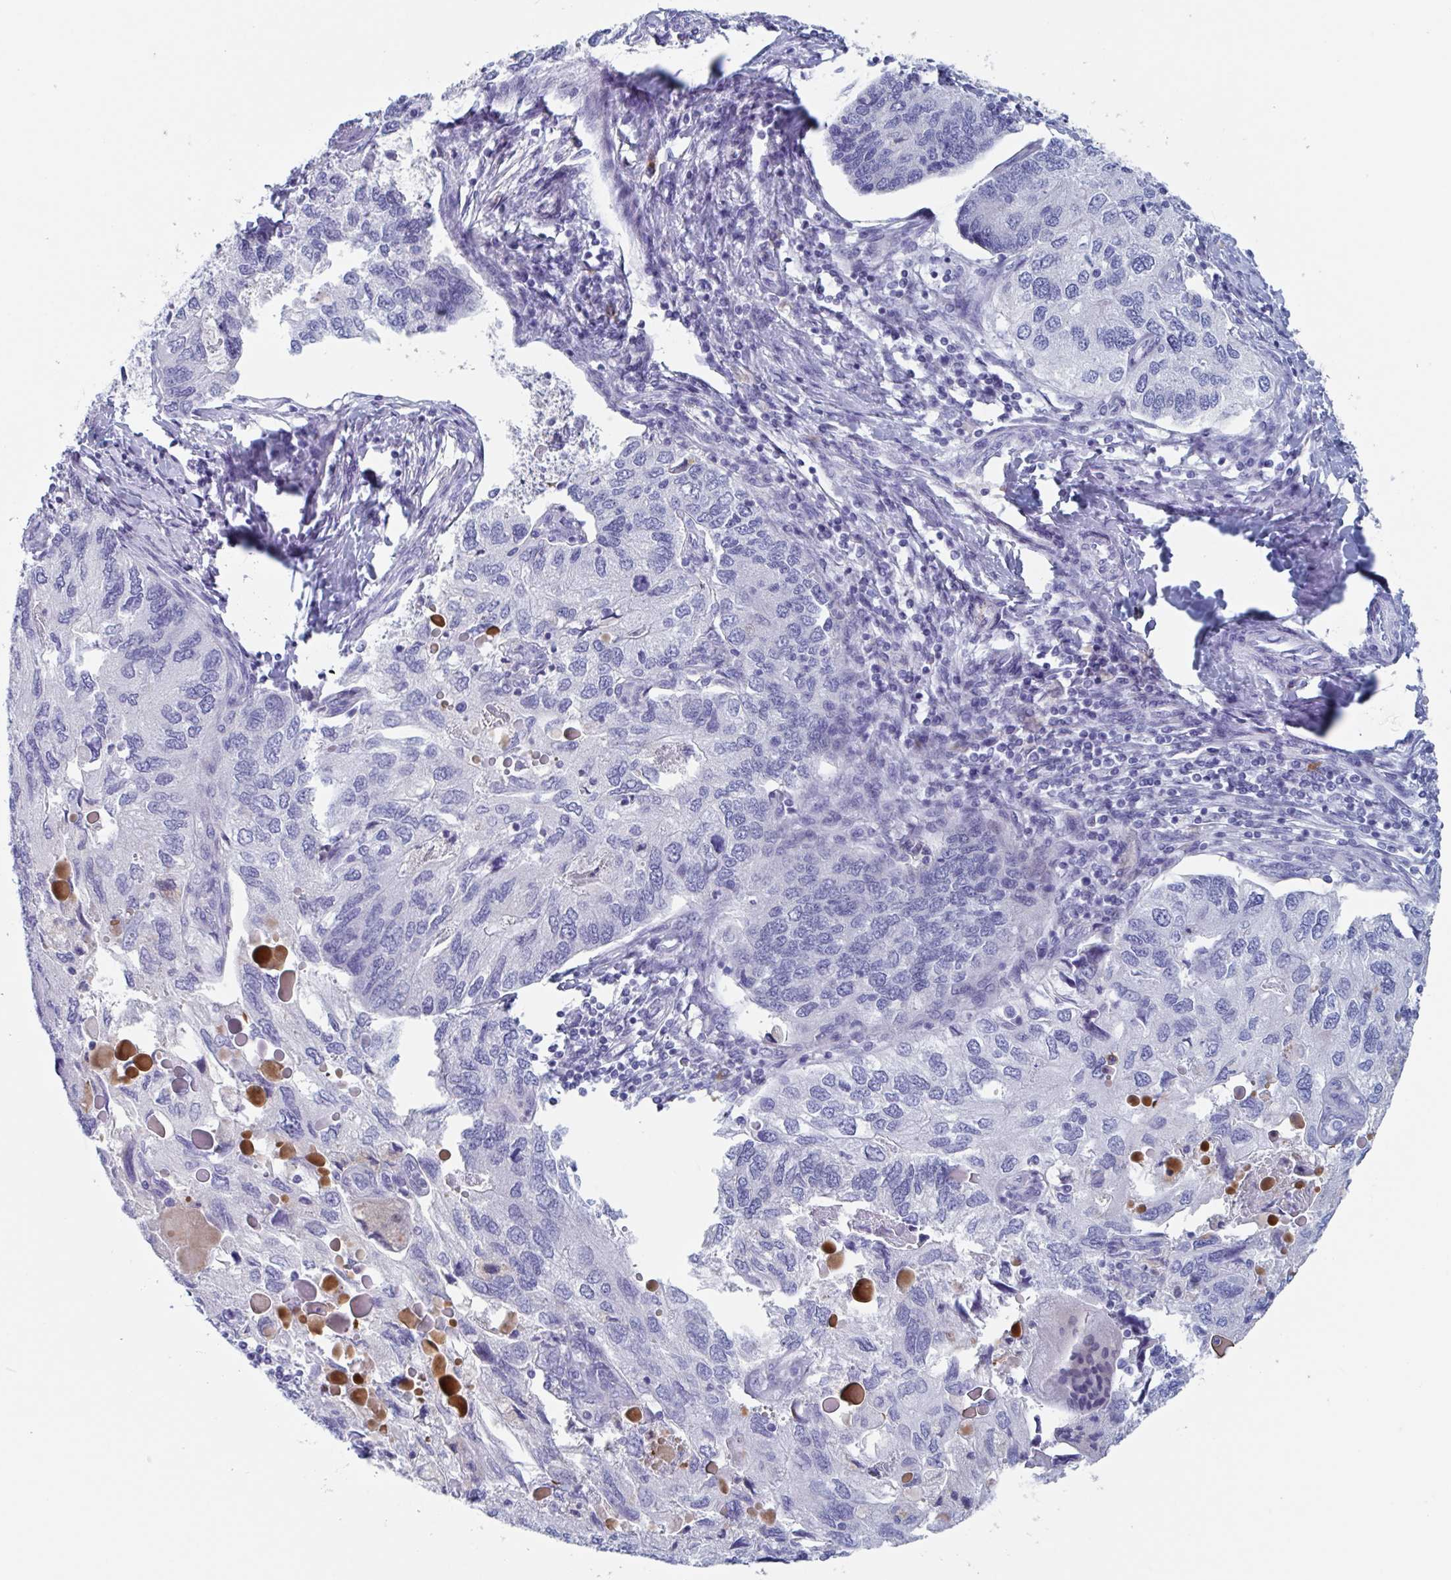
{"staining": {"intensity": "negative", "quantity": "none", "location": "none"}, "tissue": "endometrial cancer", "cell_type": "Tumor cells", "image_type": "cancer", "snomed": [{"axis": "morphology", "description": "Carcinoma, NOS"}, {"axis": "topography", "description": "Uterus"}], "caption": "Photomicrograph shows no significant protein expression in tumor cells of endometrial cancer (carcinoma).", "gene": "NT5C3B", "patient": {"sex": "female", "age": 76}}